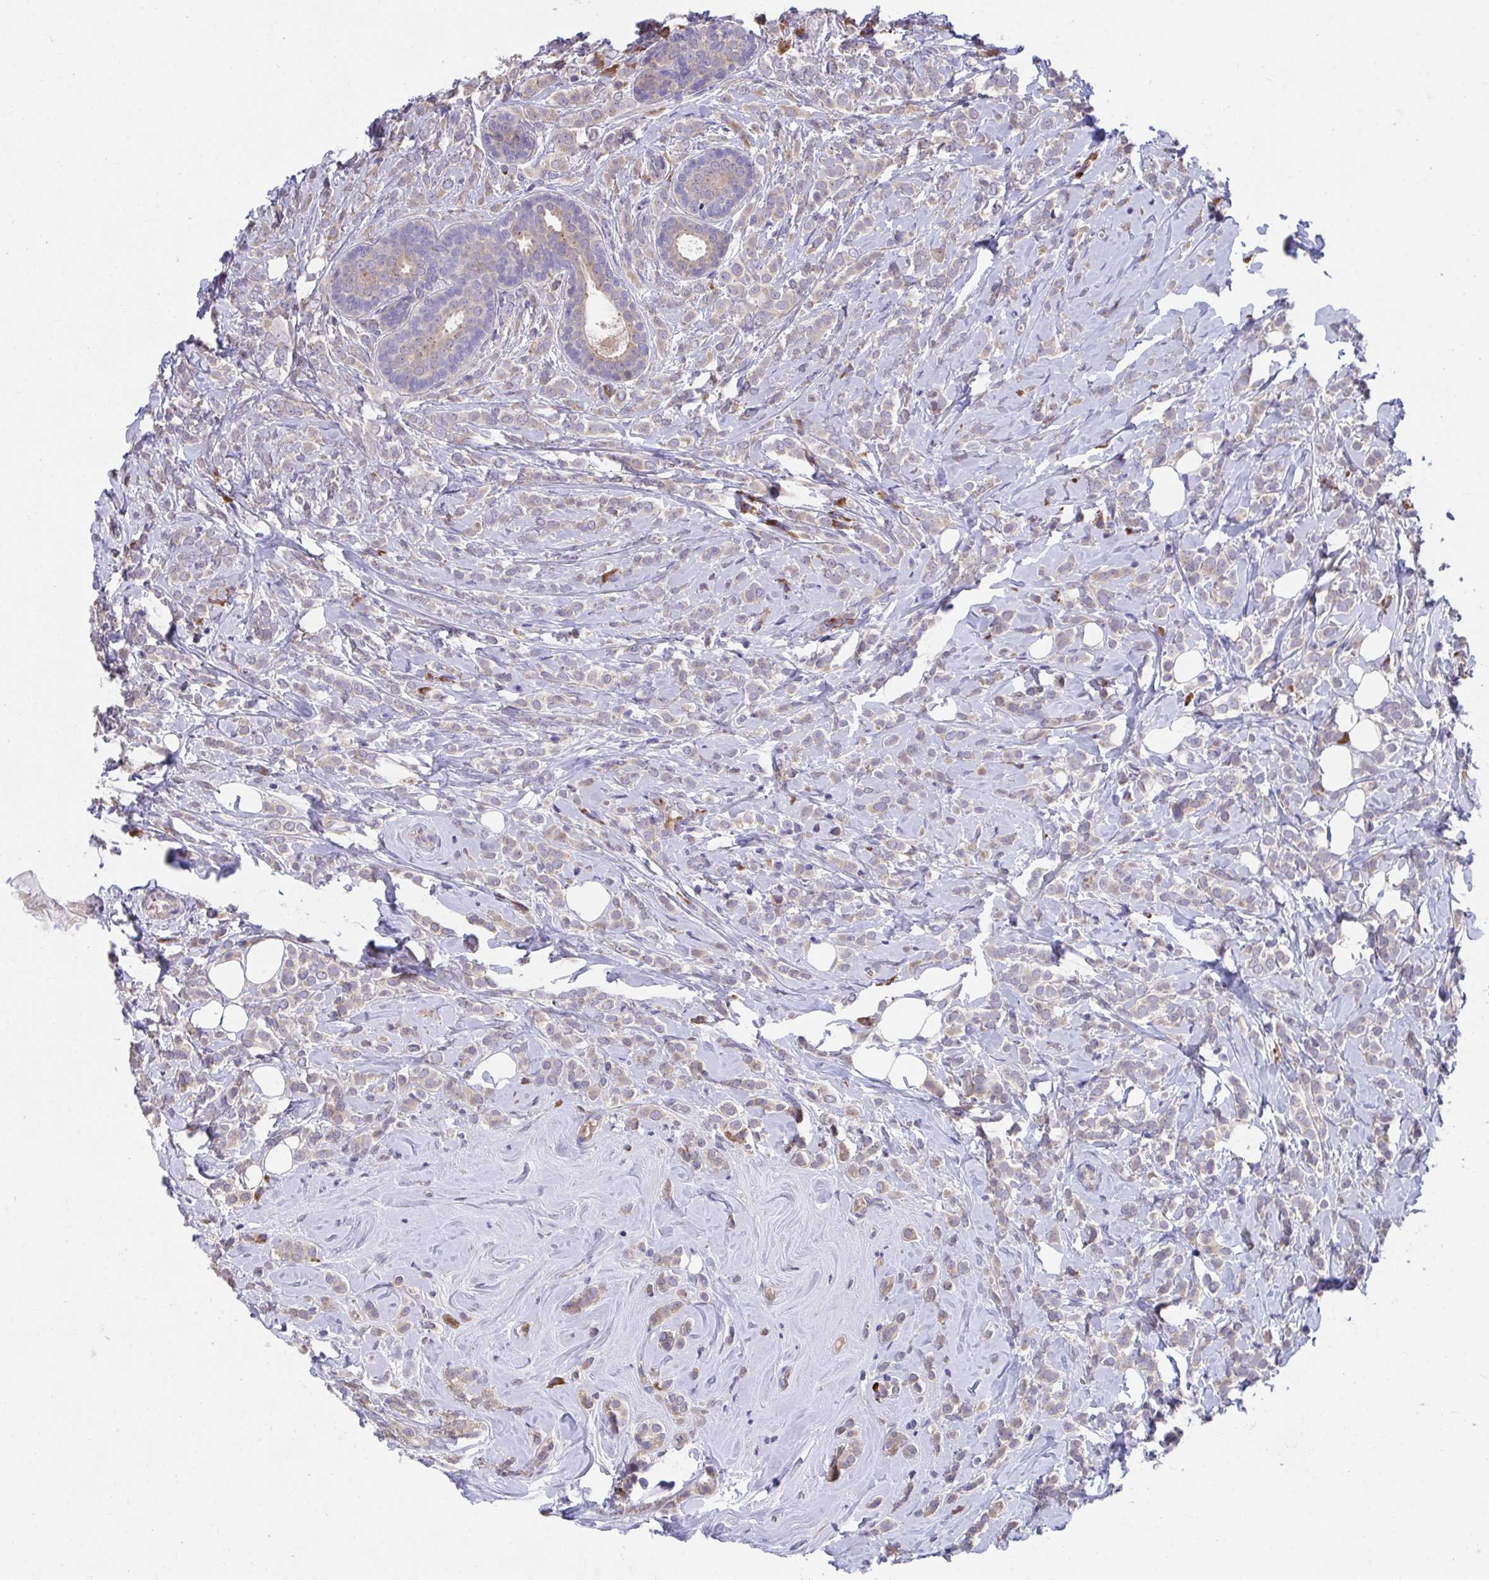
{"staining": {"intensity": "weak", "quantity": ">75%", "location": "cytoplasmic/membranous"}, "tissue": "breast cancer", "cell_type": "Tumor cells", "image_type": "cancer", "snomed": [{"axis": "morphology", "description": "Lobular carcinoma"}, {"axis": "topography", "description": "Breast"}], "caption": "Breast cancer (lobular carcinoma) stained for a protein (brown) reveals weak cytoplasmic/membranous positive positivity in approximately >75% of tumor cells.", "gene": "SUSD4", "patient": {"sex": "female", "age": 49}}